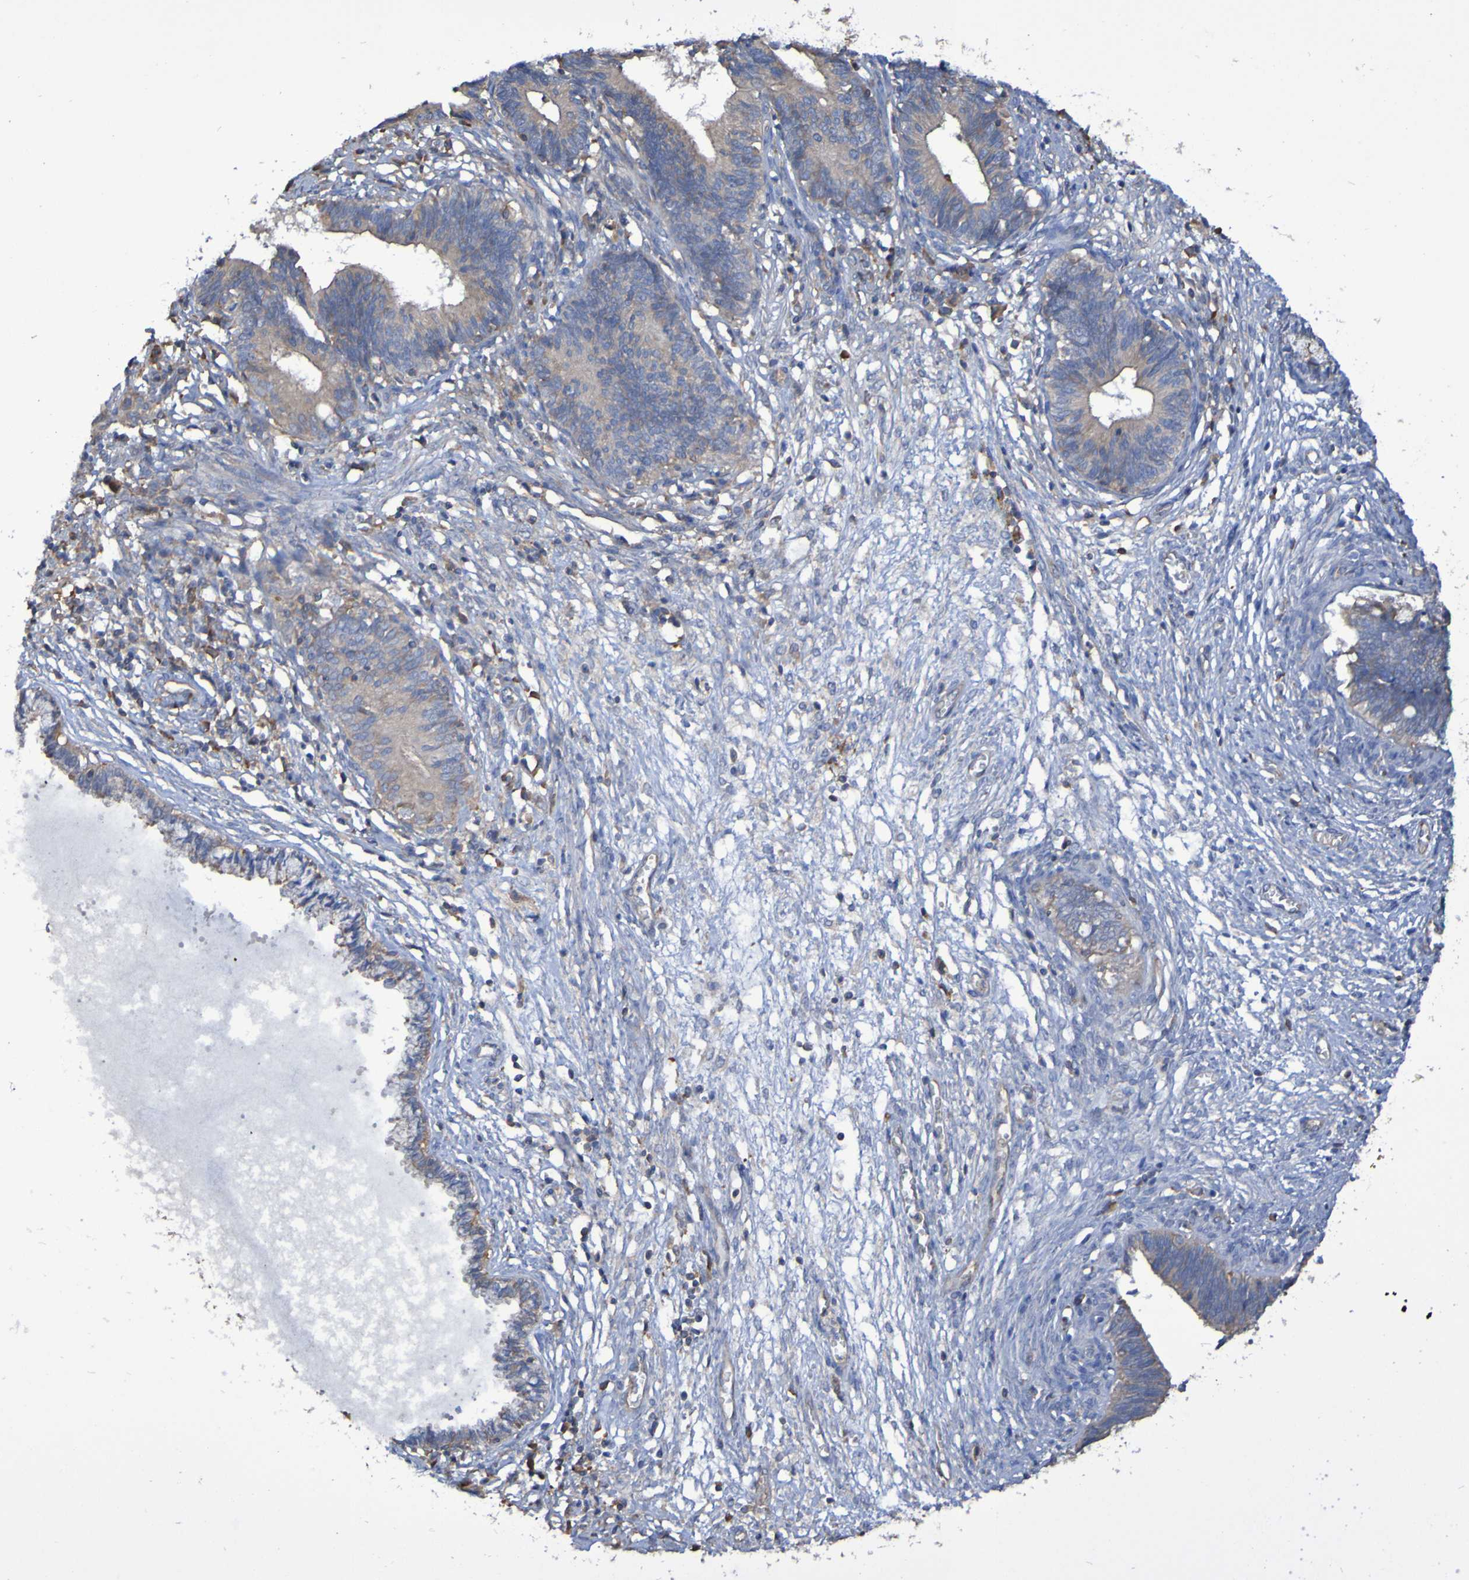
{"staining": {"intensity": "weak", "quantity": ">75%", "location": "cytoplasmic/membranous"}, "tissue": "cervical cancer", "cell_type": "Tumor cells", "image_type": "cancer", "snomed": [{"axis": "morphology", "description": "Adenocarcinoma, NOS"}, {"axis": "topography", "description": "Cervix"}], "caption": "Protein expression analysis of cervical cancer displays weak cytoplasmic/membranous expression in about >75% of tumor cells.", "gene": "SYNJ1", "patient": {"sex": "female", "age": 44}}